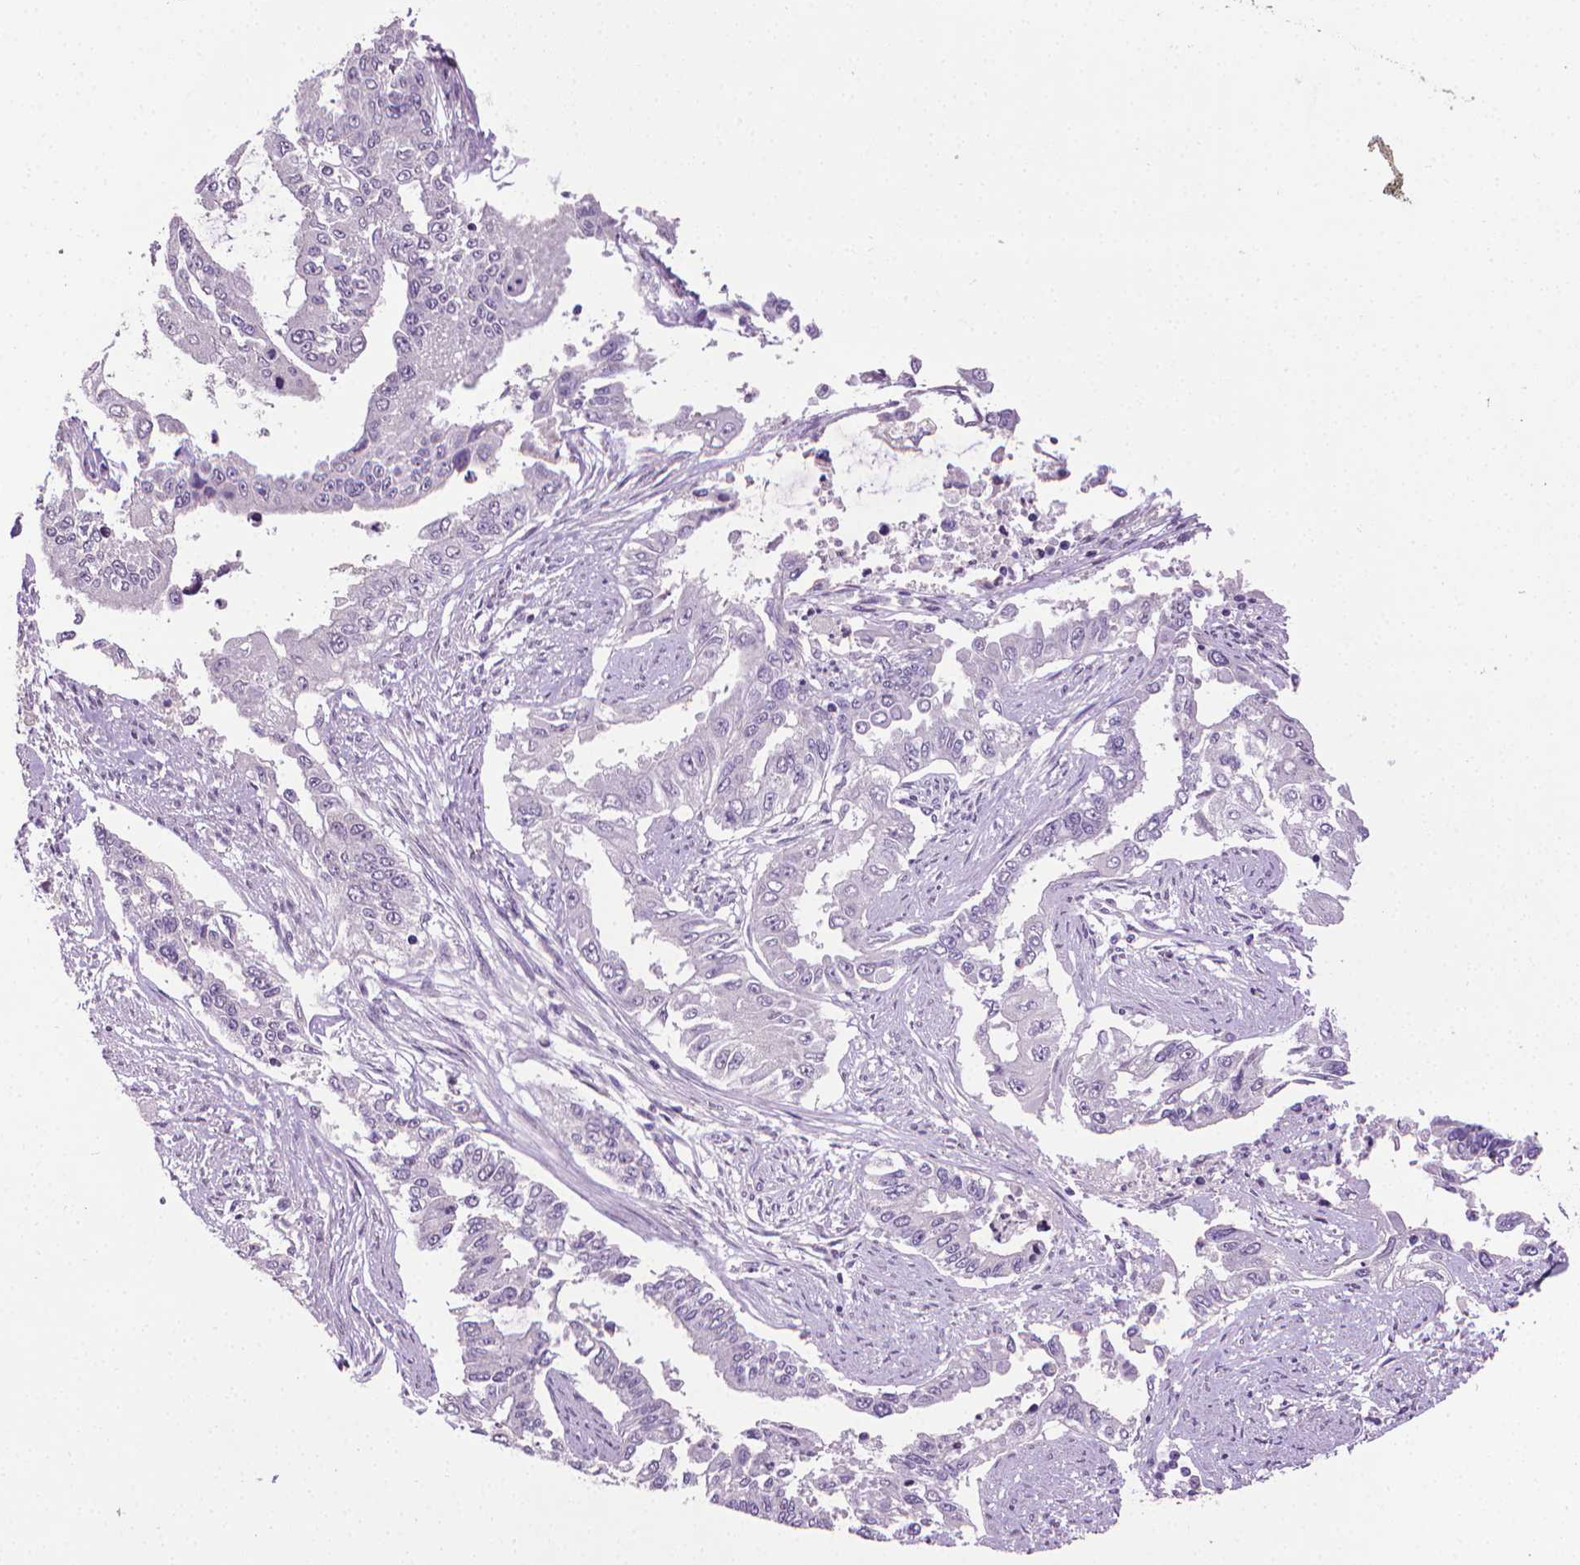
{"staining": {"intensity": "negative", "quantity": "none", "location": "none"}, "tissue": "endometrial cancer", "cell_type": "Tumor cells", "image_type": "cancer", "snomed": [{"axis": "morphology", "description": "Adenocarcinoma, NOS"}, {"axis": "topography", "description": "Uterus"}], "caption": "Immunohistochemistry (IHC) photomicrograph of neoplastic tissue: endometrial adenocarcinoma stained with DAB demonstrates no significant protein positivity in tumor cells.", "gene": "CDKN2D", "patient": {"sex": "female", "age": 59}}